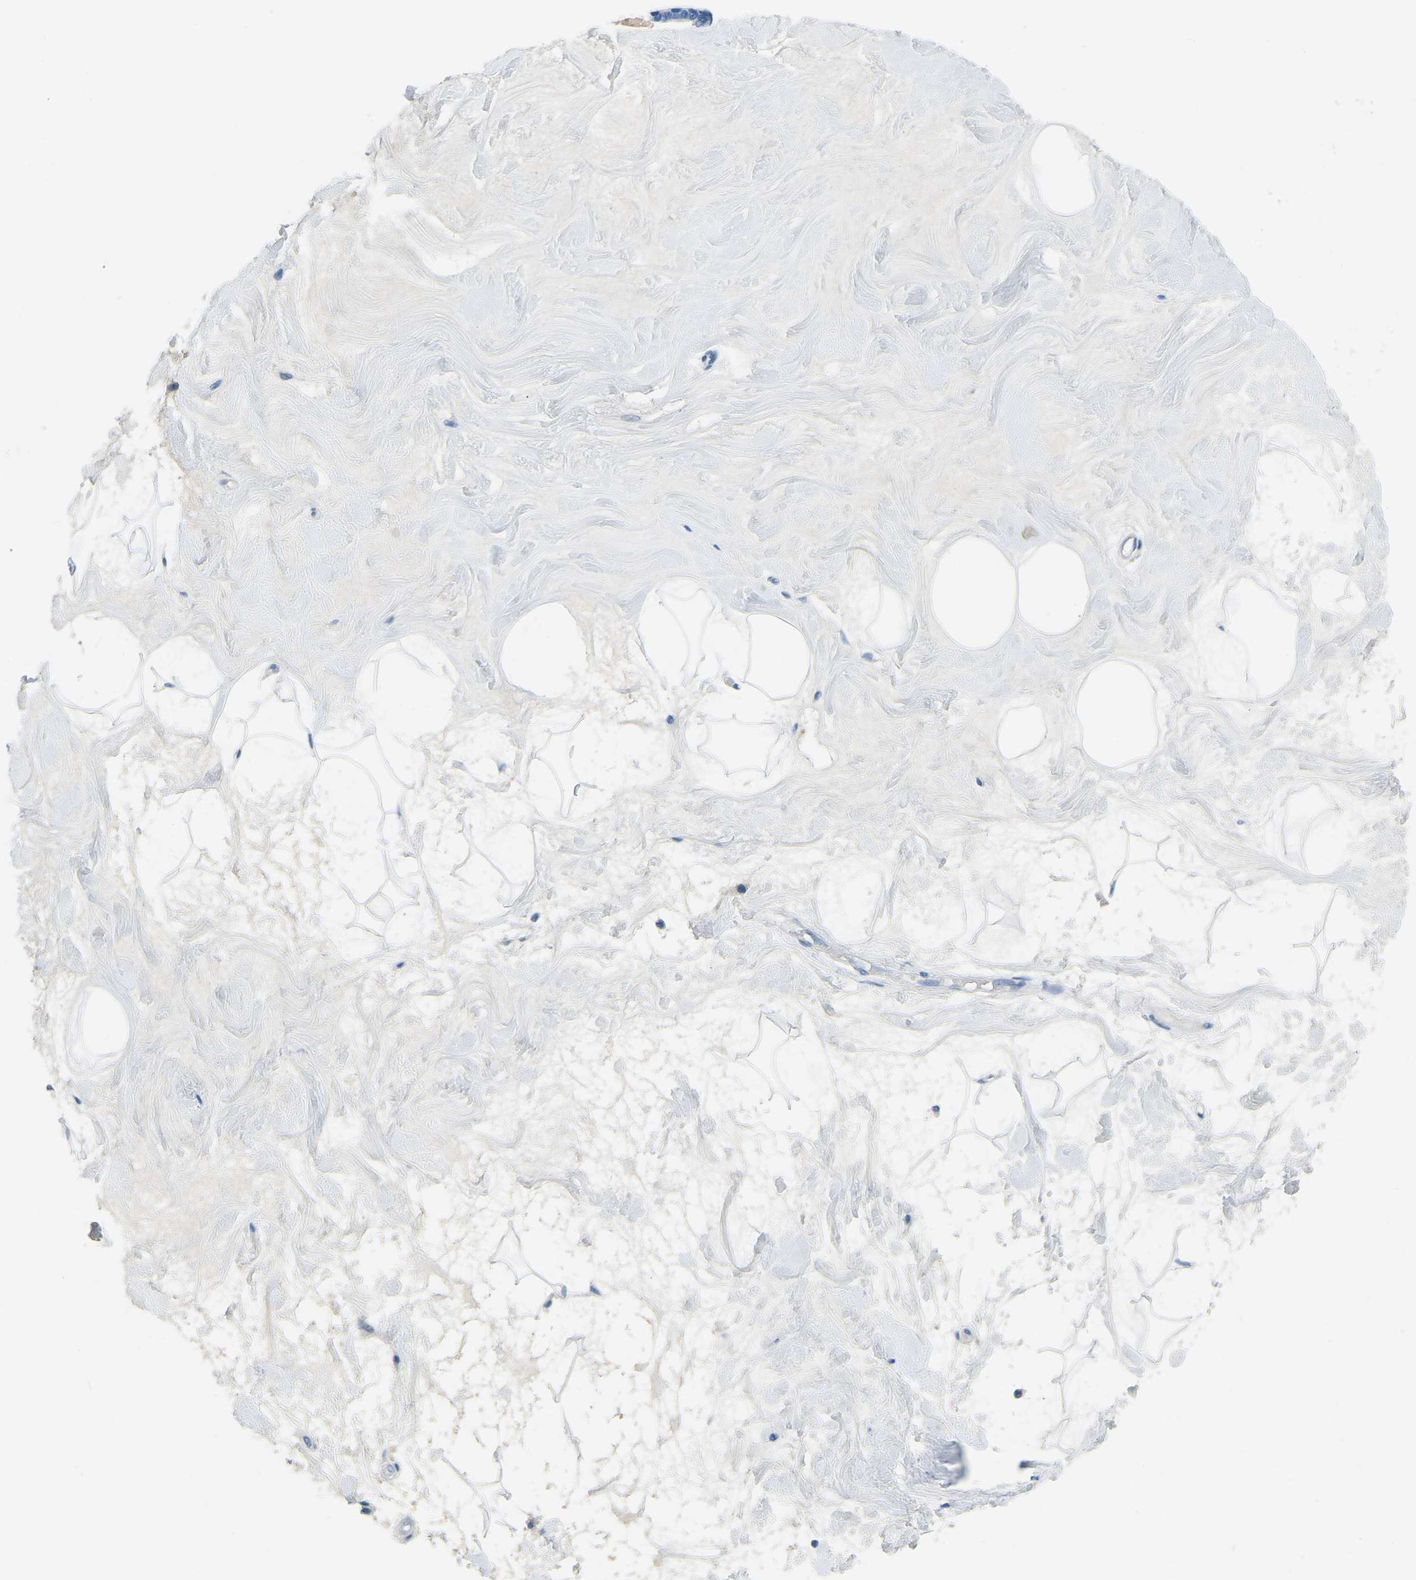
{"staining": {"intensity": "negative", "quantity": "none", "location": "none"}, "tissue": "breast", "cell_type": "Adipocytes", "image_type": "normal", "snomed": [{"axis": "morphology", "description": "Normal tissue, NOS"}, {"axis": "morphology", "description": "Lobular carcinoma"}, {"axis": "topography", "description": "Breast"}], "caption": "High magnification brightfield microscopy of normal breast stained with DAB (3,3'-diaminobenzidine) (brown) and counterstained with hematoxylin (blue): adipocytes show no significant positivity.", "gene": "XIRP1", "patient": {"sex": "female", "age": 59}}